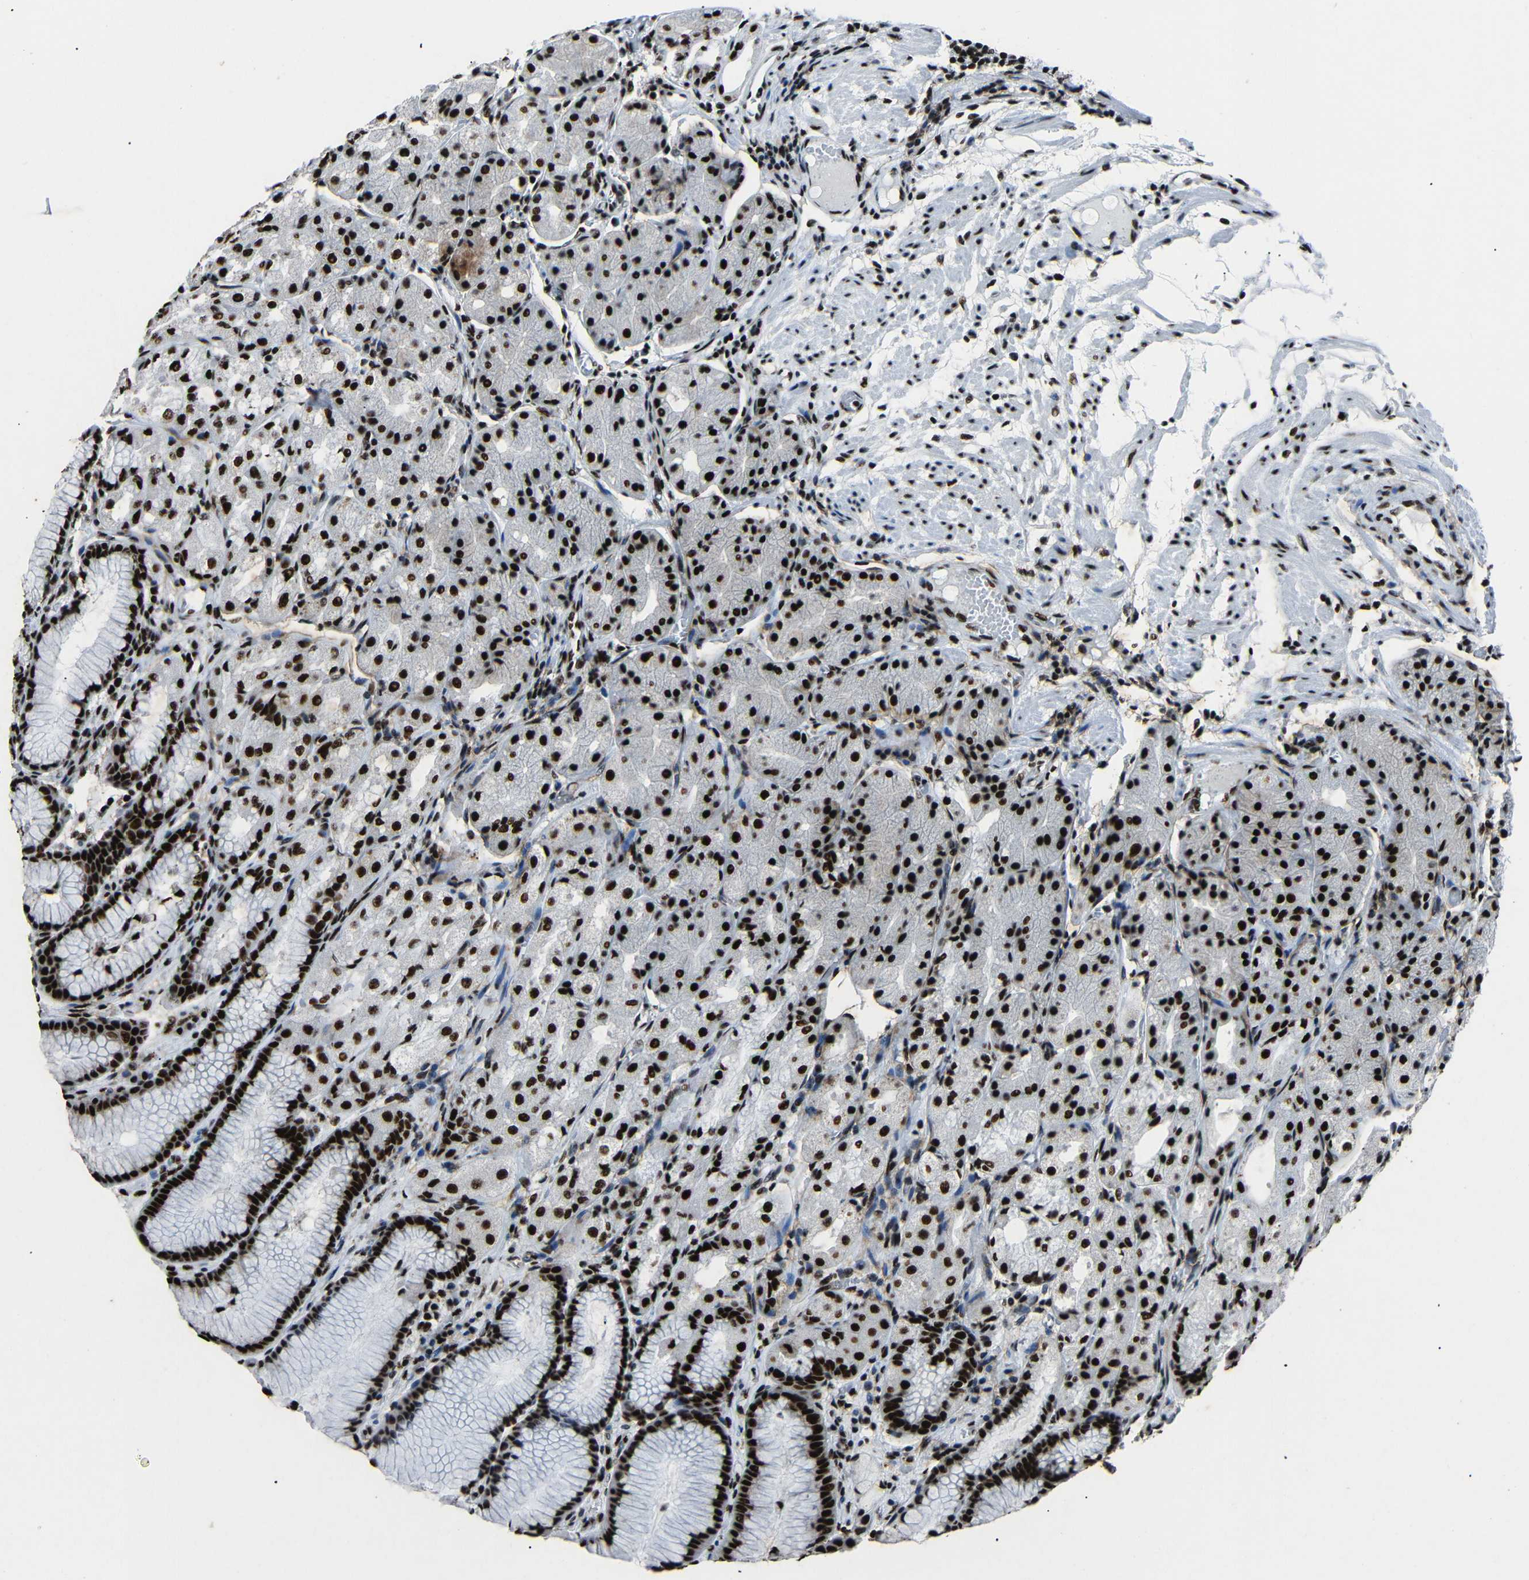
{"staining": {"intensity": "strong", "quantity": ">75%", "location": "nuclear"}, "tissue": "stomach", "cell_type": "Glandular cells", "image_type": "normal", "snomed": [{"axis": "morphology", "description": "Normal tissue, NOS"}, {"axis": "topography", "description": "Stomach, upper"}], "caption": "Protein analysis of unremarkable stomach exhibits strong nuclear positivity in approximately >75% of glandular cells.", "gene": "SRSF1", "patient": {"sex": "male", "age": 72}}